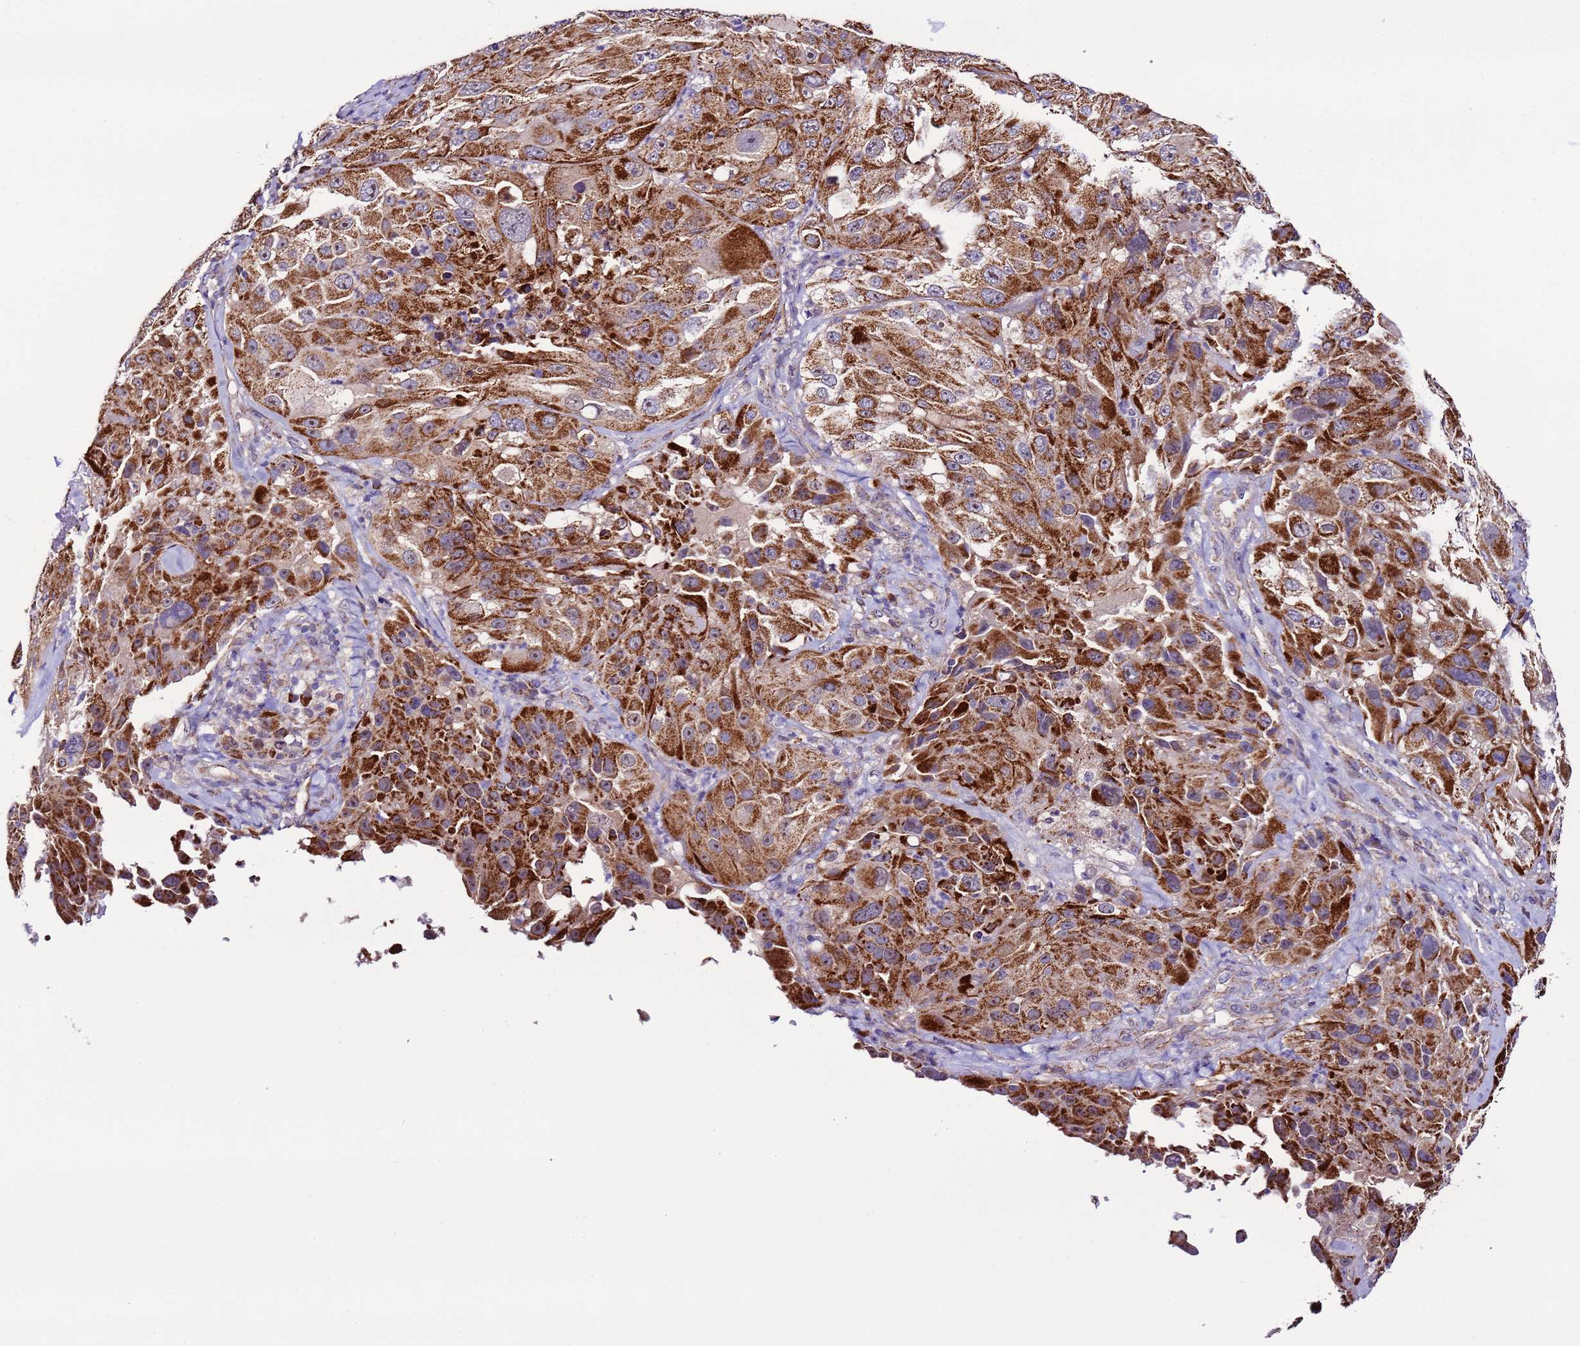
{"staining": {"intensity": "strong", "quantity": ">75%", "location": "cytoplasmic/membranous"}, "tissue": "melanoma", "cell_type": "Tumor cells", "image_type": "cancer", "snomed": [{"axis": "morphology", "description": "Malignant melanoma, Metastatic site"}, {"axis": "topography", "description": "Lymph node"}], "caption": "Immunohistochemical staining of human malignant melanoma (metastatic site) shows high levels of strong cytoplasmic/membranous staining in about >75% of tumor cells.", "gene": "UEVLD", "patient": {"sex": "male", "age": 62}}